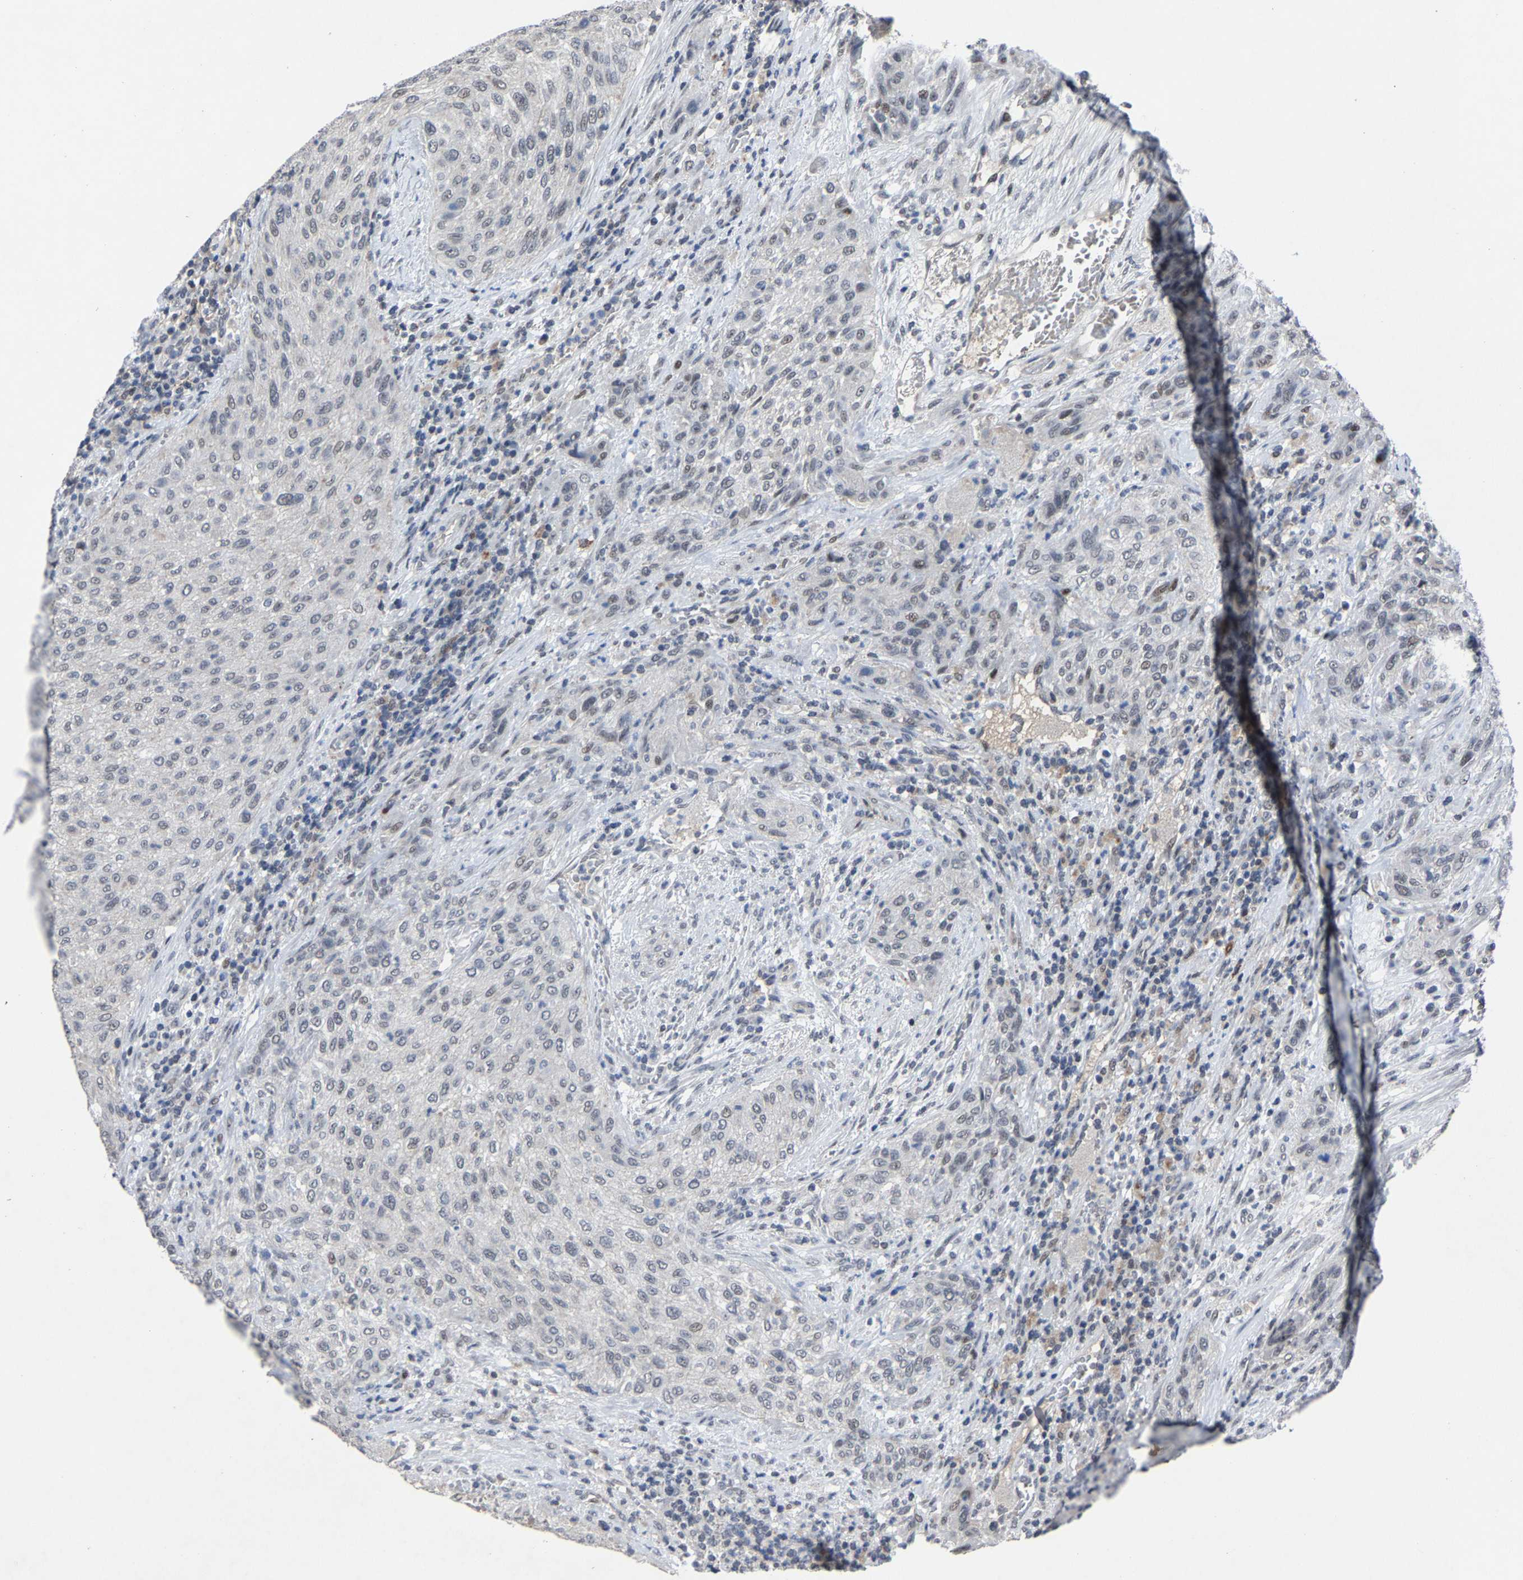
{"staining": {"intensity": "negative", "quantity": "none", "location": "none"}, "tissue": "urothelial cancer", "cell_type": "Tumor cells", "image_type": "cancer", "snomed": [{"axis": "morphology", "description": "Urothelial carcinoma, Low grade"}, {"axis": "morphology", "description": "Urothelial carcinoma, High grade"}, {"axis": "topography", "description": "Urinary bladder"}], "caption": "There is no significant positivity in tumor cells of urothelial cancer.", "gene": "LSM8", "patient": {"sex": "male", "age": 35}}